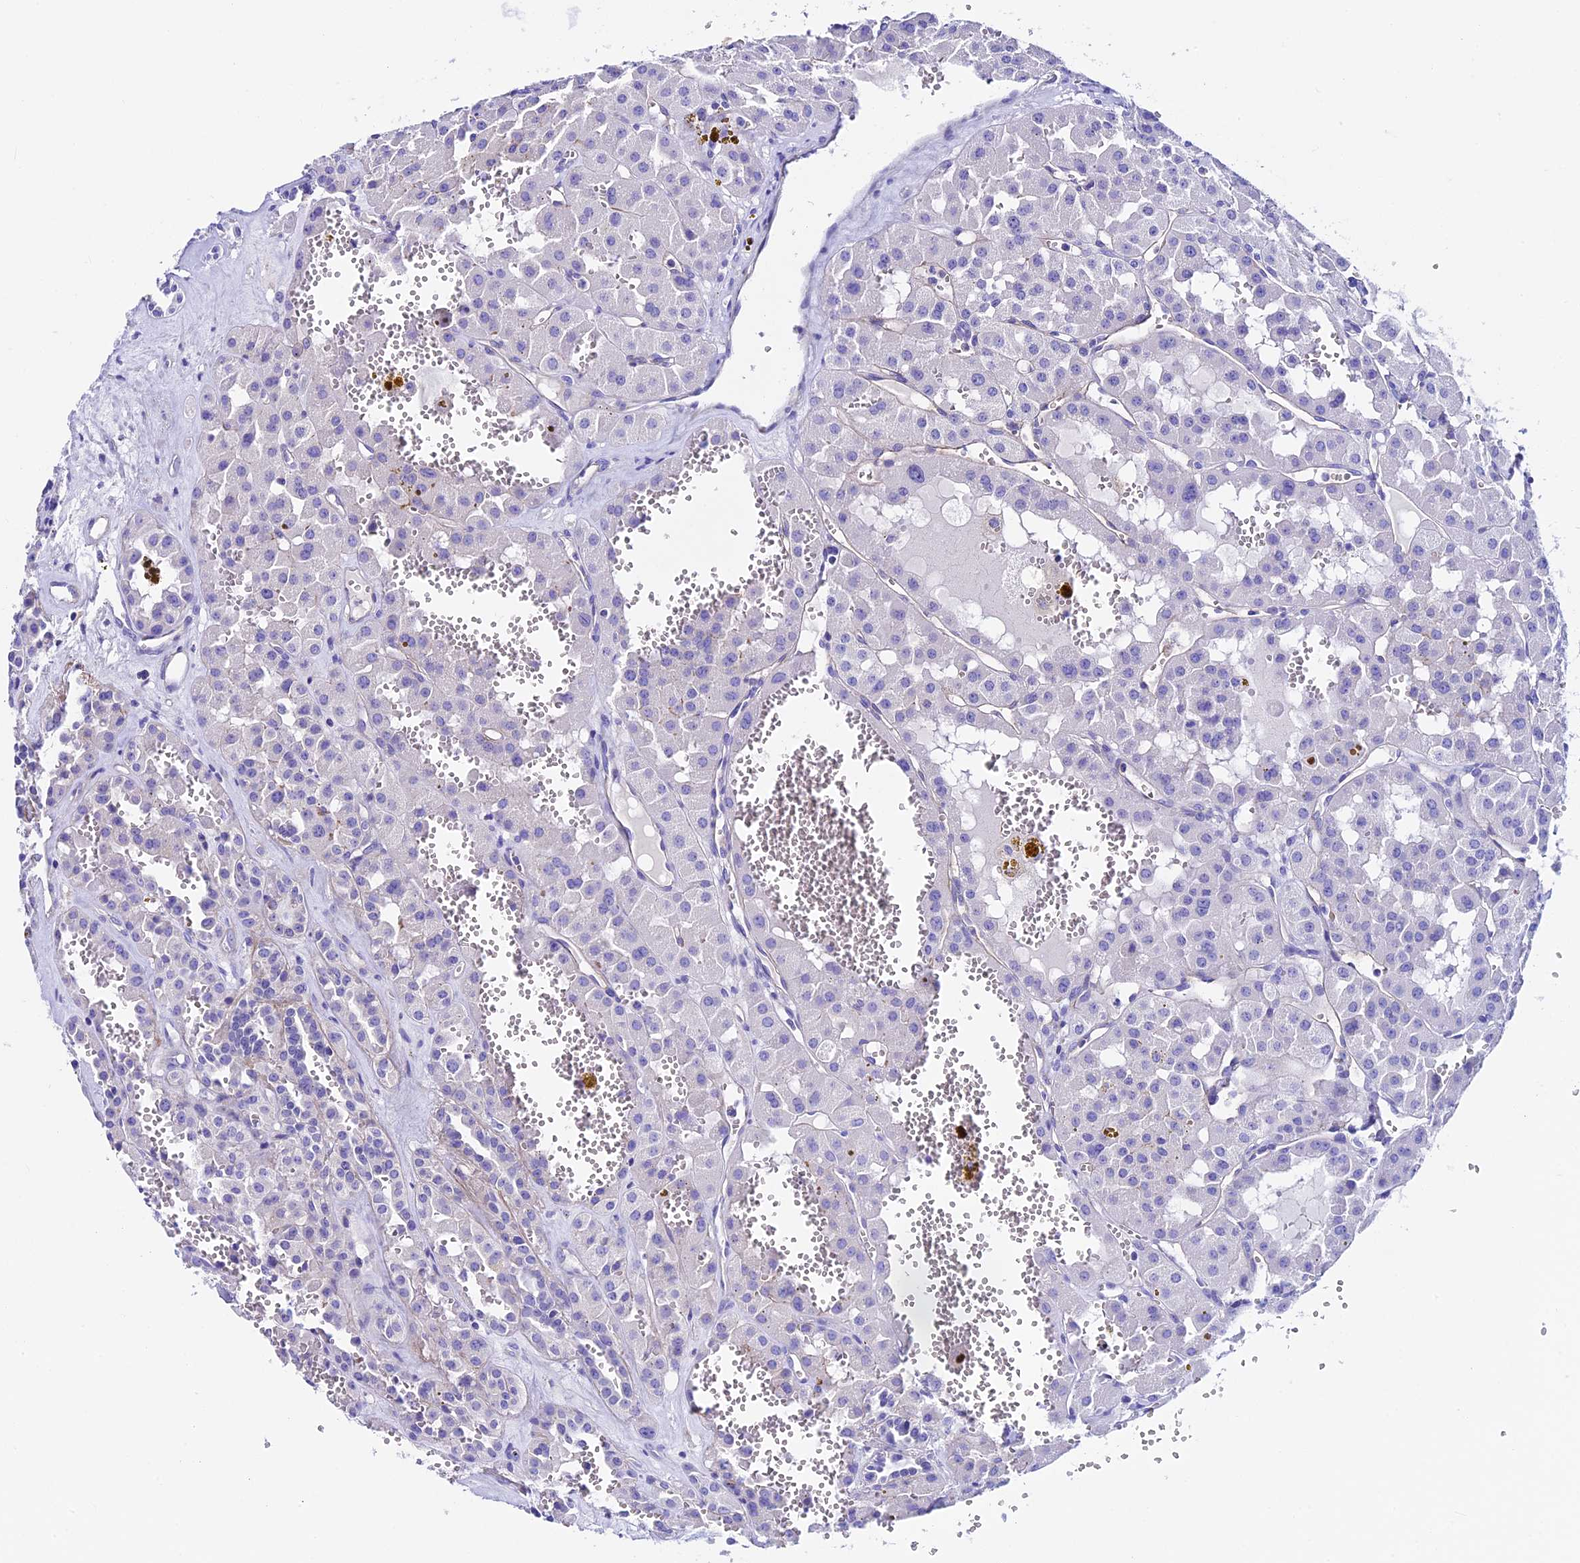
{"staining": {"intensity": "negative", "quantity": "none", "location": "none"}, "tissue": "renal cancer", "cell_type": "Tumor cells", "image_type": "cancer", "snomed": [{"axis": "morphology", "description": "Carcinoma, NOS"}, {"axis": "topography", "description": "Kidney"}], "caption": "The IHC image has no significant expression in tumor cells of renal cancer tissue.", "gene": "EVA1B", "patient": {"sex": "female", "age": 75}}